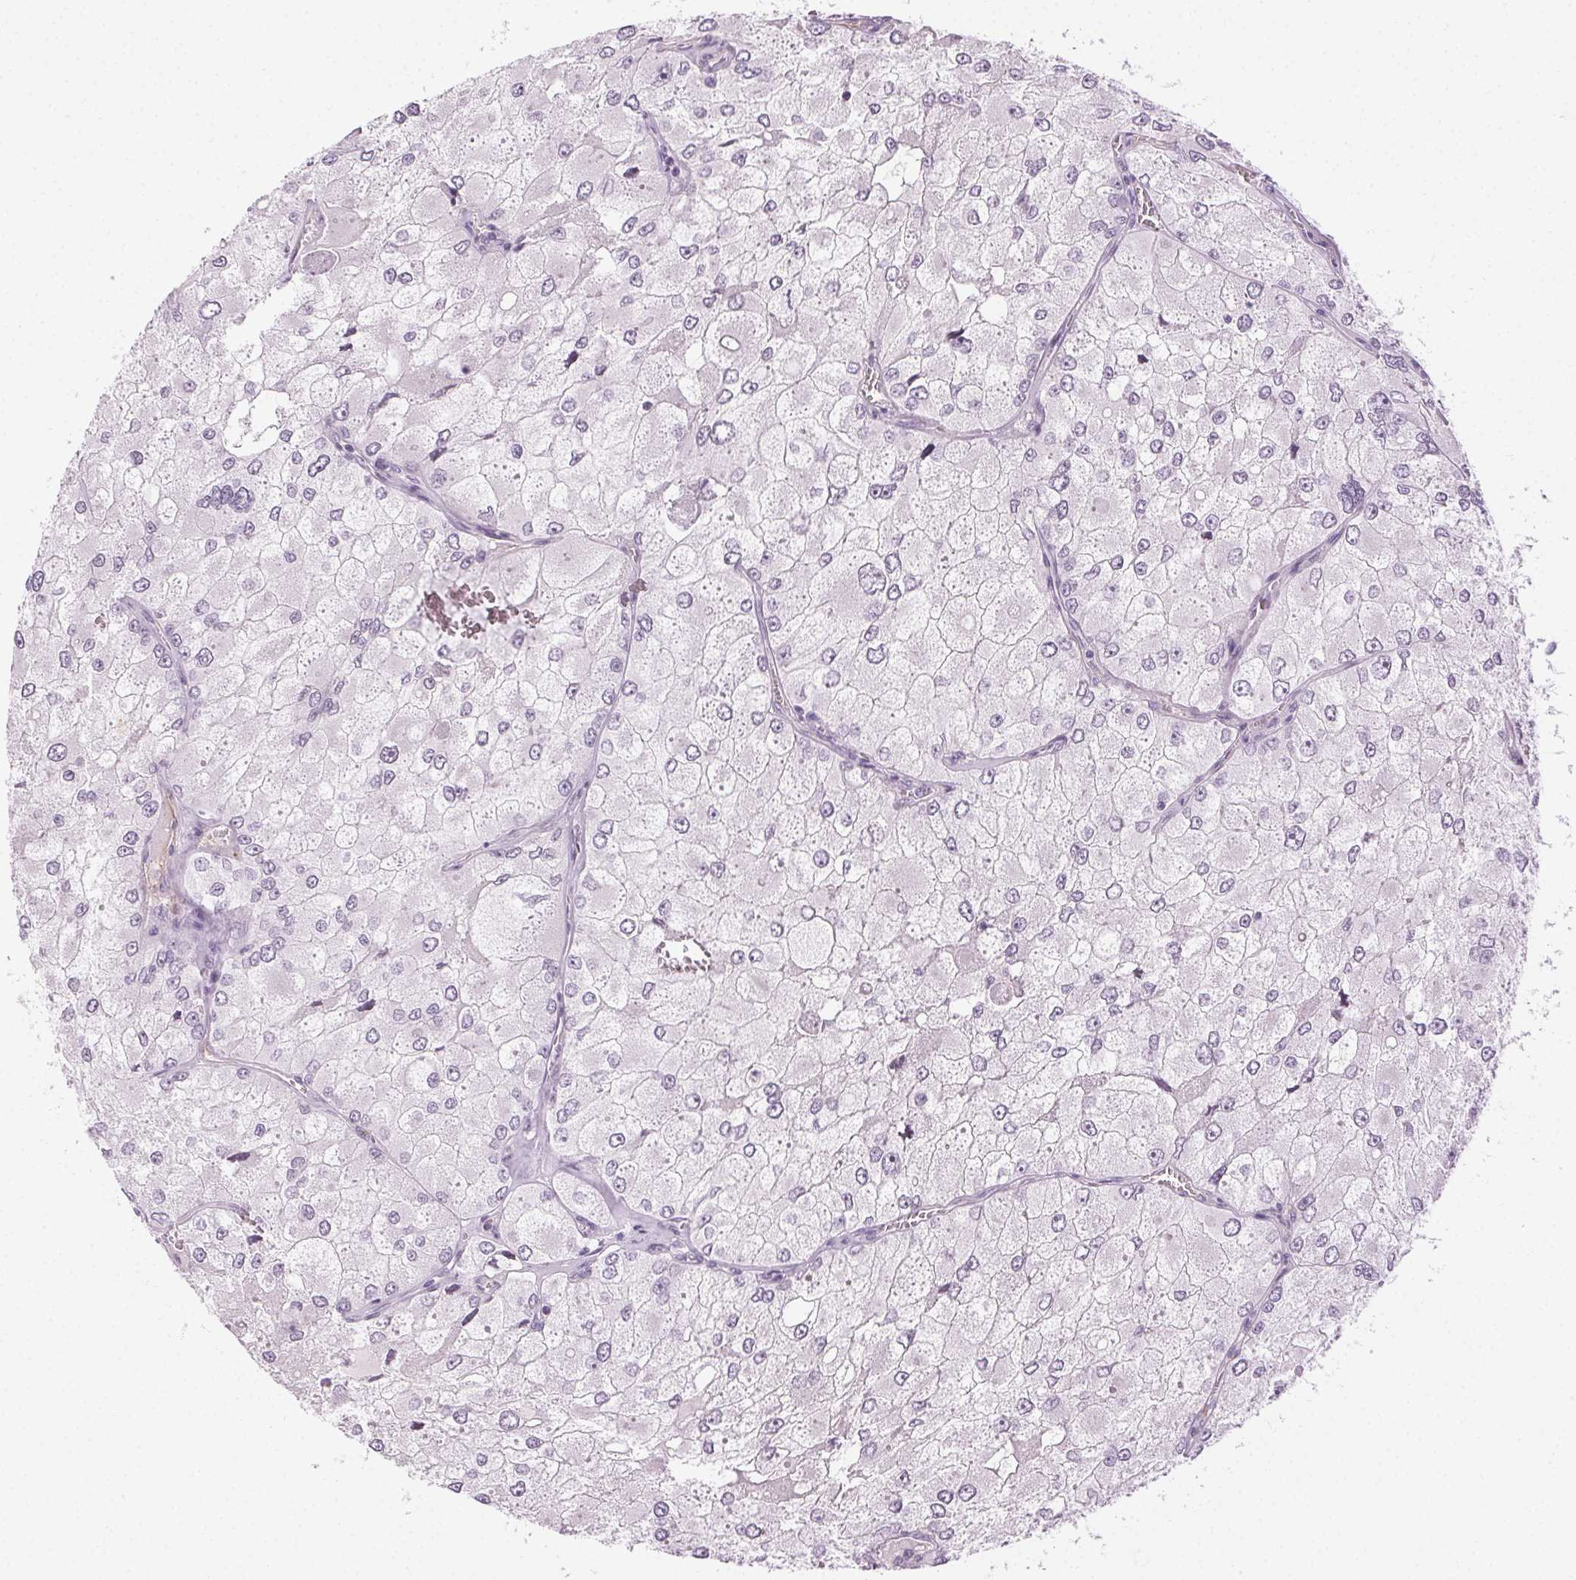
{"staining": {"intensity": "negative", "quantity": "none", "location": "none"}, "tissue": "renal cancer", "cell_type": "Tumor cells", "image_type": "cancer", "snomed": [{"axis": "morphology", "description": "Adenocarcinoma, NOS"}, {"axis": "topography", "description": "Kidney"}], "caption": "A photomicrograph of human renal cancer (adenocarcinoma) is negative for staining in tumor cells.", "gene": "AIF1L", "patient": {"sex": "female", "age": 70}}